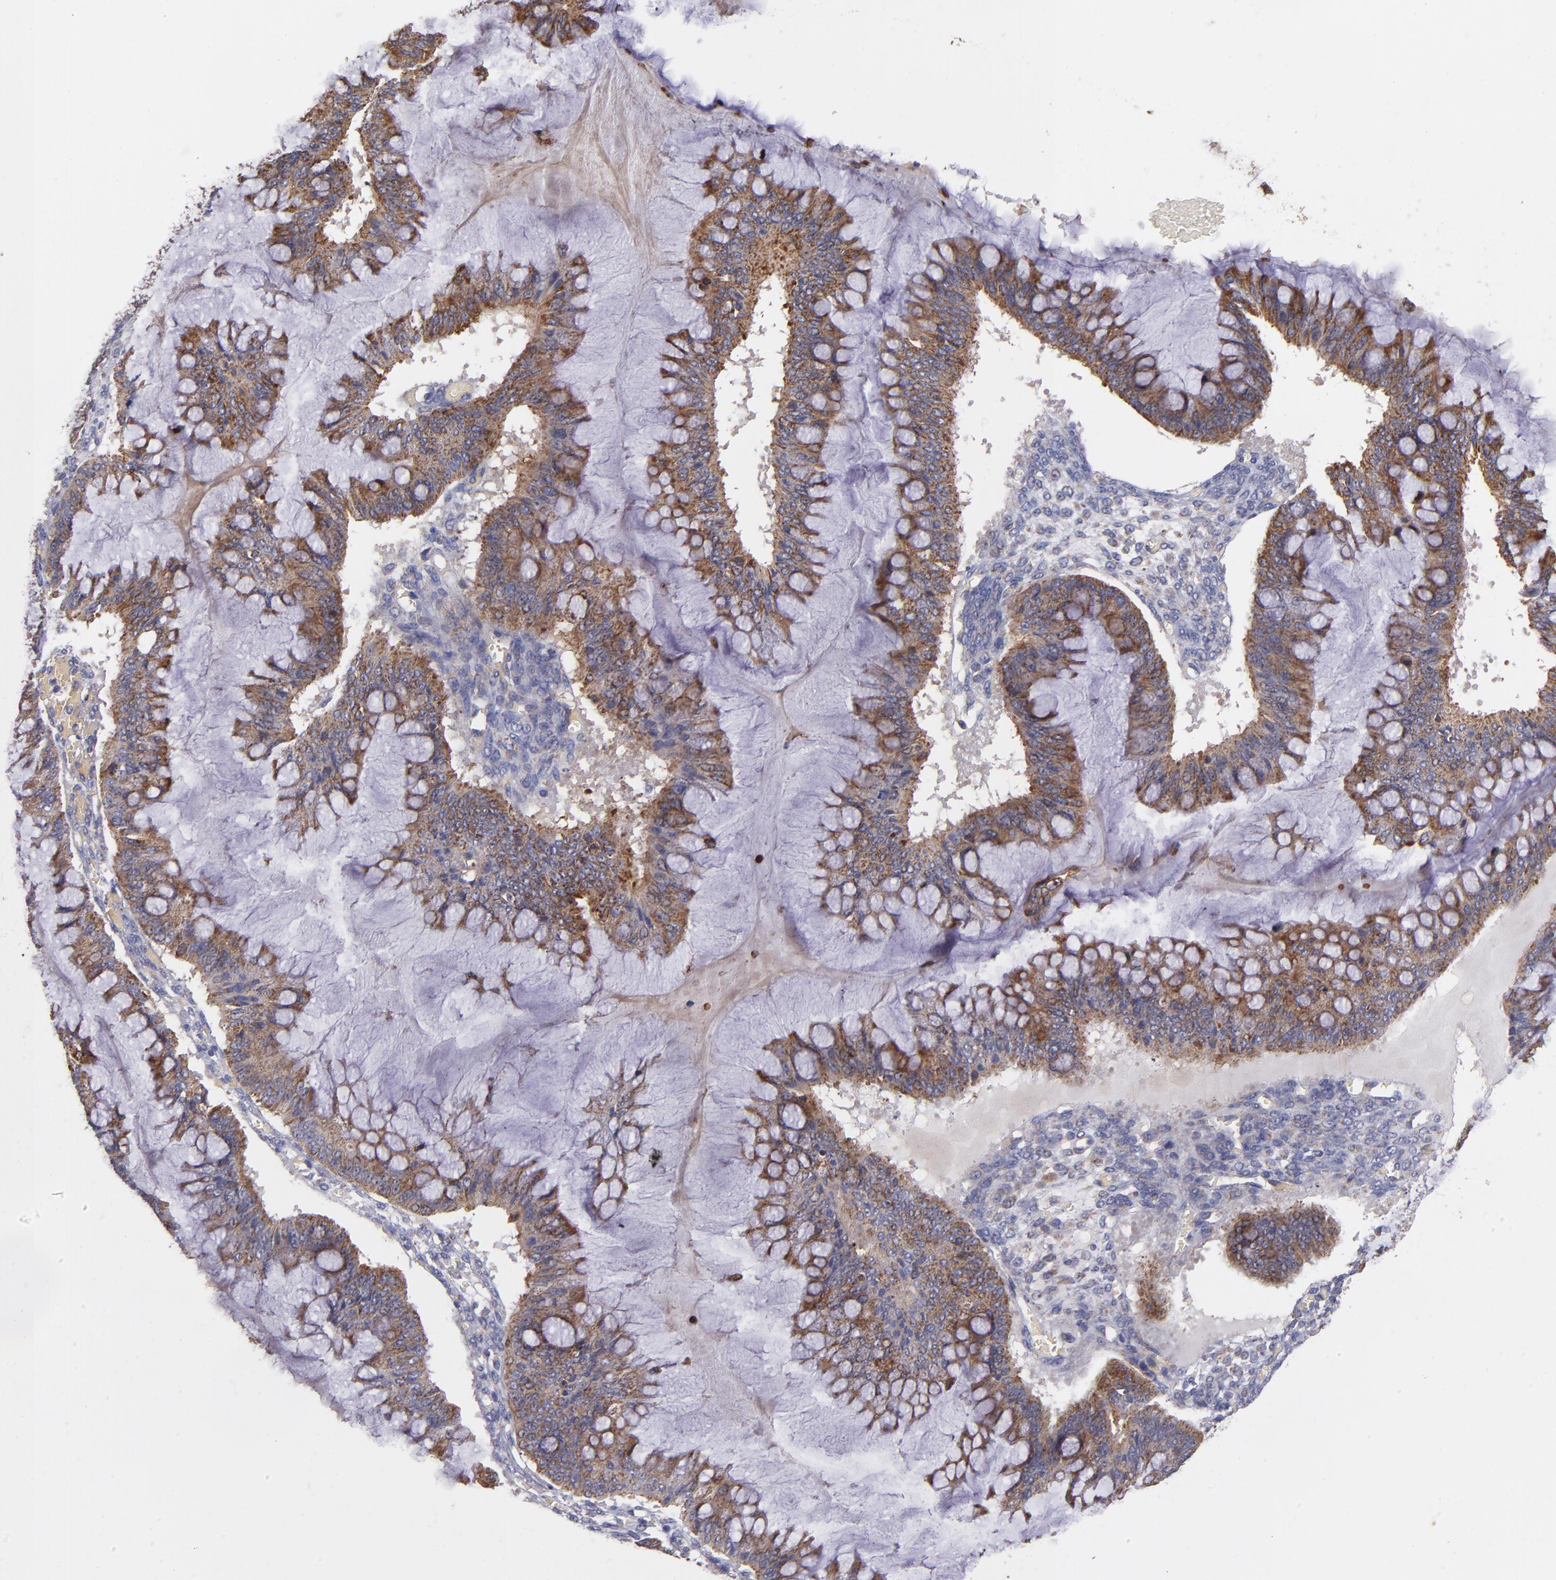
{"staining": {"intensity": "moderate", "quantity": ">75%", "location": "cytoplasmic/membranous"}, "tissue": "ovarian cancer", "cell_type": "Tumor cells", "image_type": "cancer", "snomed": [{"axis": "morphology", "description": "Cystadenocarcinoma, mucinous, NOS"}, {"axis": "topography", "description": "Ovary"}], "caption": "Human ovarian mucinous cystadenocarcinoma stained with a protein marker demonstrates moderate staining in tumor cells.", "gene": "CLTA", "patient": {"sex": "female", "age": 73}}